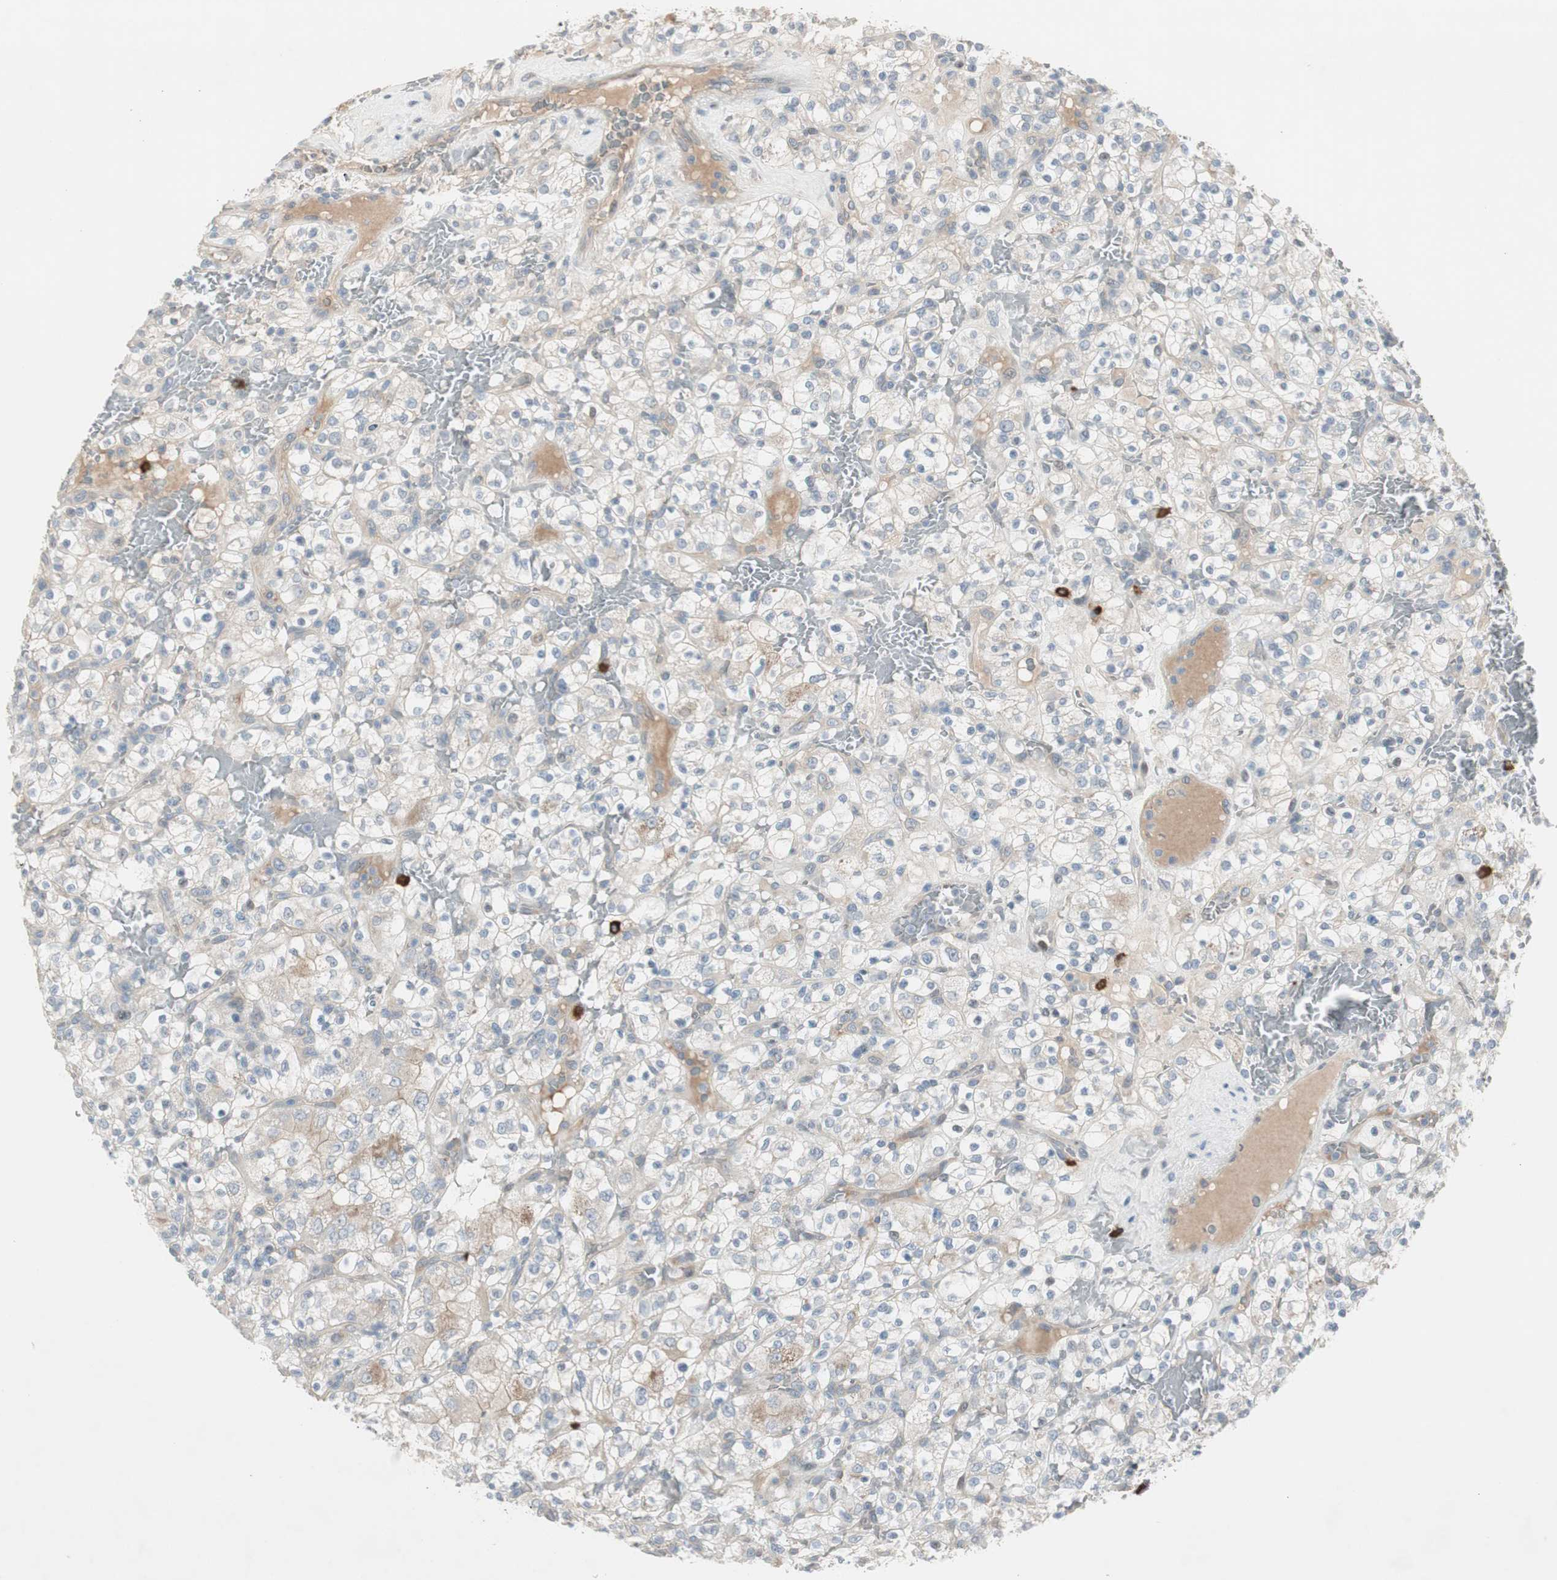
{"staining": {"intensity": "weak", "quantity": "<25%", "location": "cytoplasmic/membranous"}, "tissue": "renal cancer", "cell_type": "Tumor cells", "image_type": "cancer", "snomed": [{"axis": "morphology", "description": "Normal tissue, NOS"}, {"axis": "morphology", "description": "Adenocarcinoma, NOS"}, {"axis": "topography", "description": "Kidney"}], "caption": "A high-resolution image shows IHC staining of renal cancer, which demonstrates no significant expression in tumor cells.", "gene": "MAPRE3", "patient": {"sex": "female", "age": 72}}